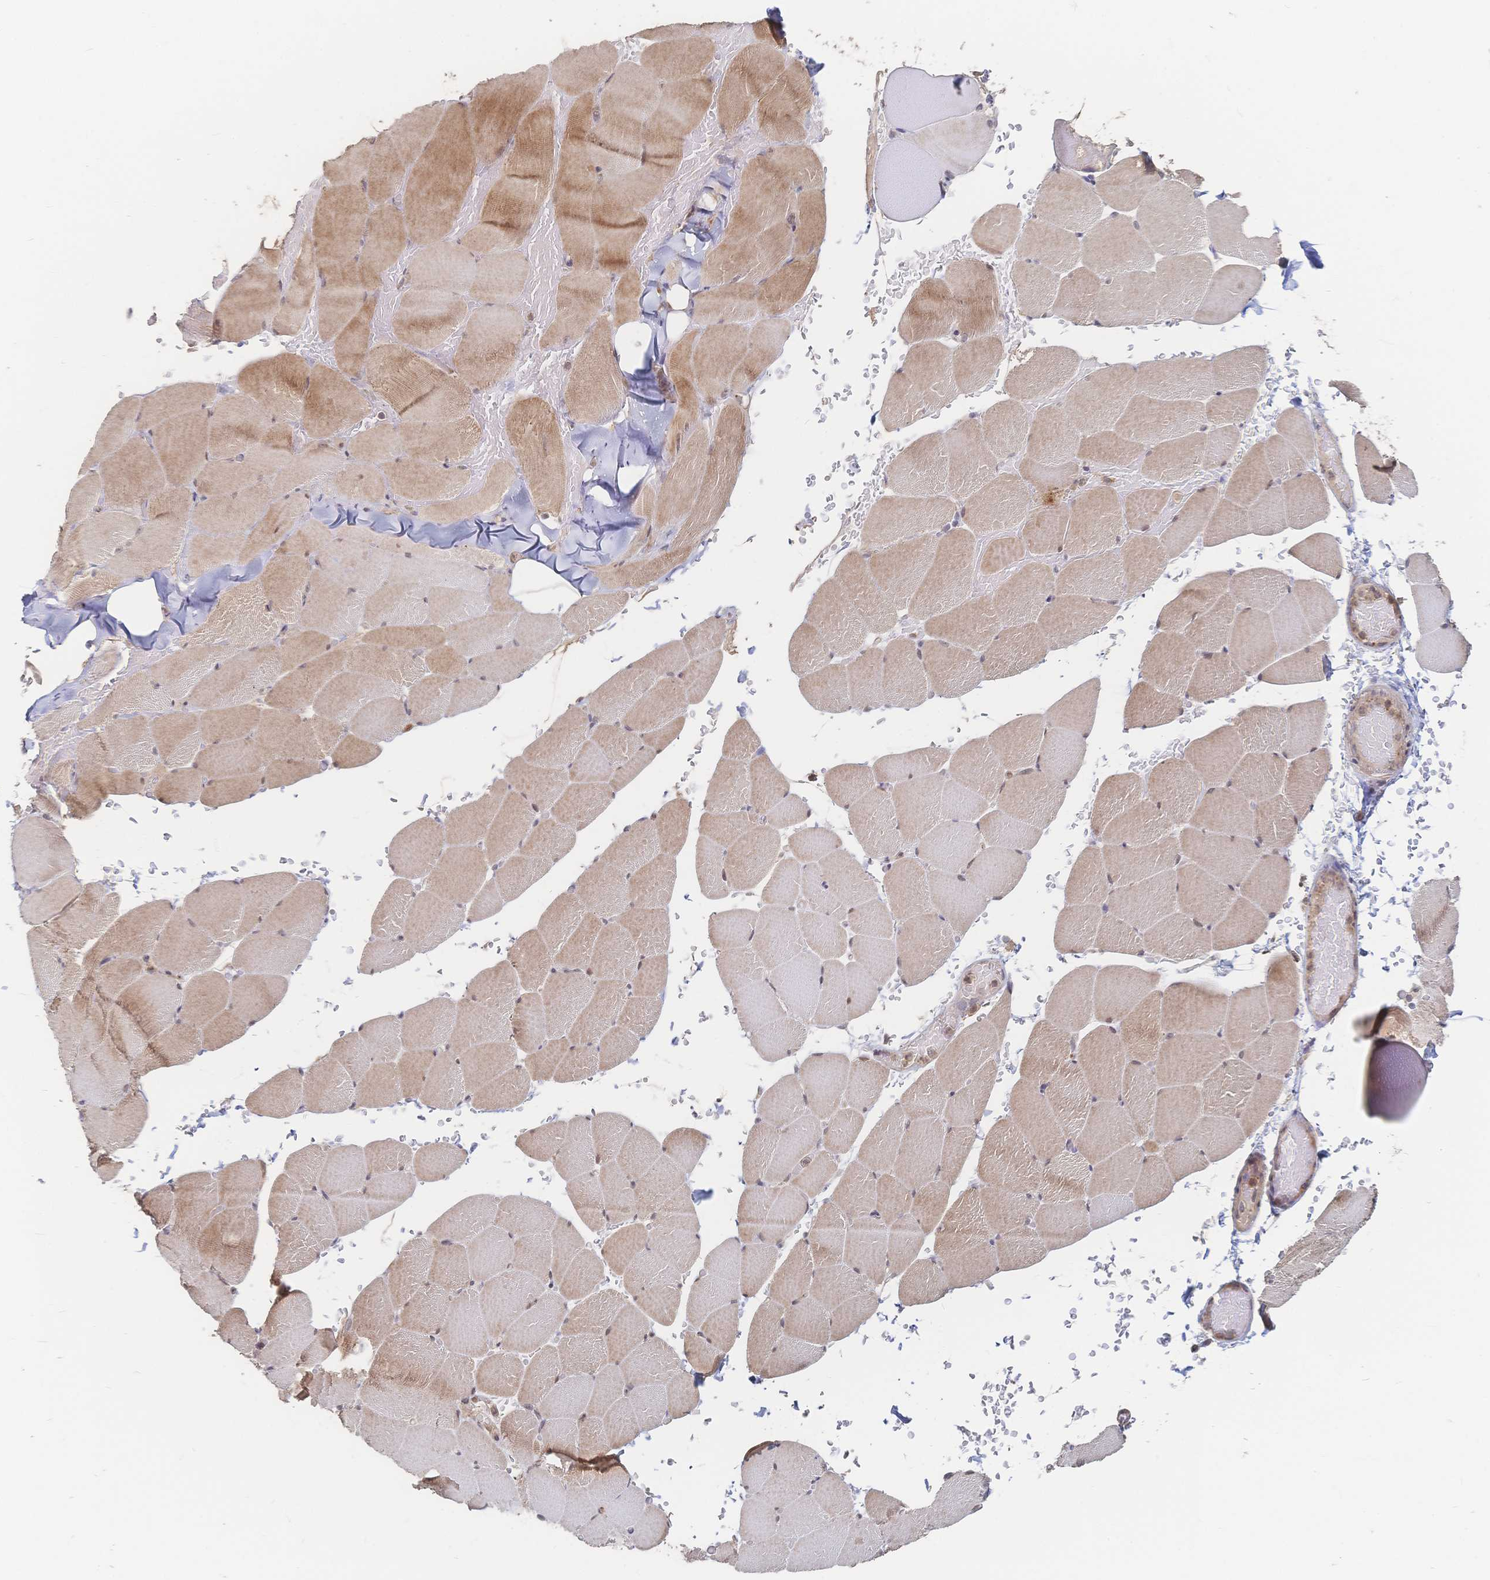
{"staining": {"intensity": "weak", "quantity": ">75%", "location": "cytoplasmic/membranous"}, "tissue": "skeletal muscle", "cell_type": "Myocytes", "image_type": "normal", "snomed": [{"axis": "morphology", "description": "Normal tissue, NOS"}, {"axis": "topography", "description": "Skeletal muscle"}], "caption": "Myocytes display low levels of weak cytoplasmic/membranous expression in about >75% of cells in normal human skeletal muscle.", "gene": "LRP5", "patient": {"sex": "female", "age": 37}}